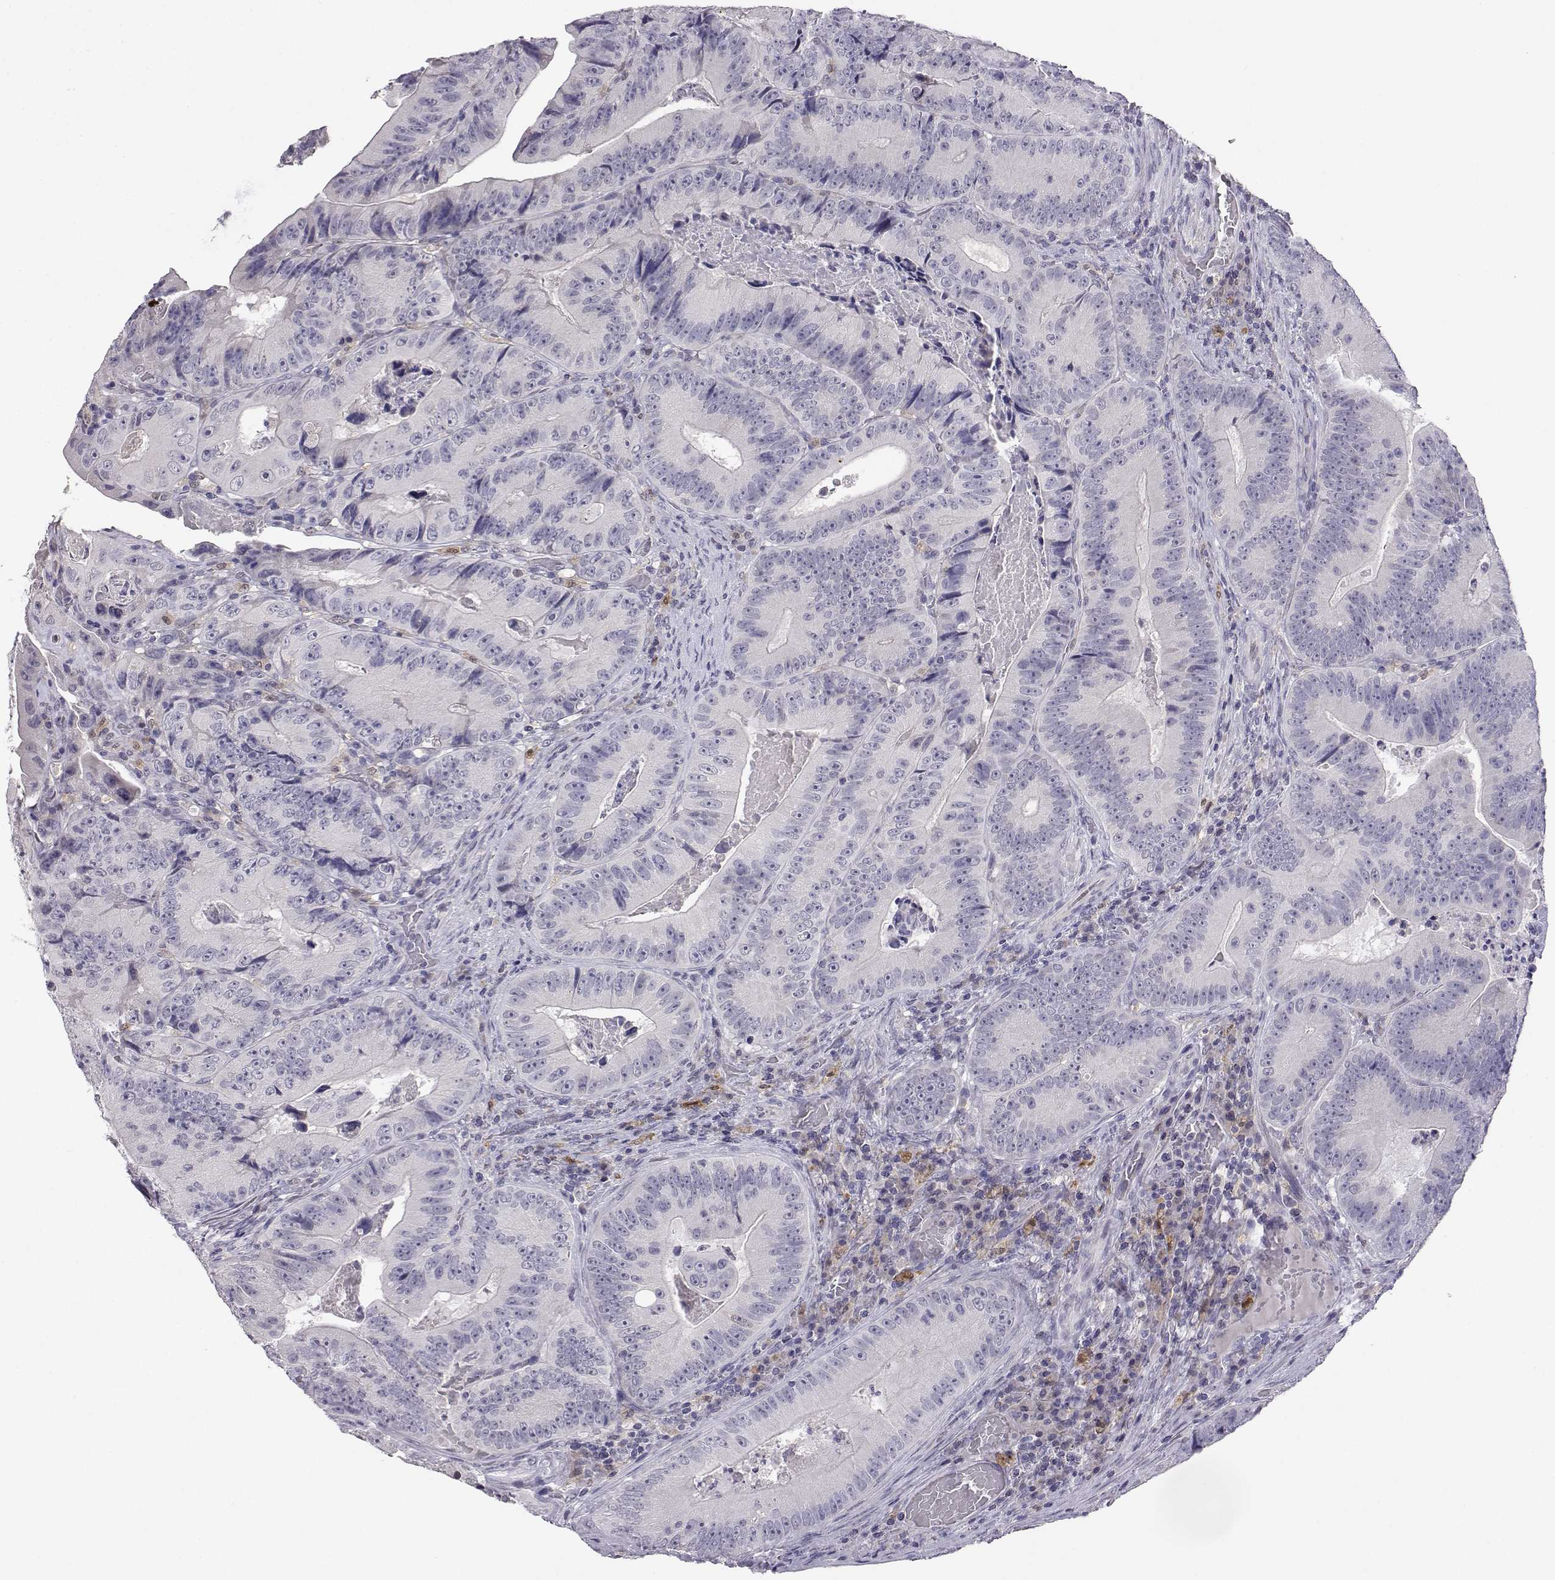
{"staining": {"intensity": "negative", "quantity": "none", "location": "none"}, "tissue": "colorectal cancer", "cell_type": "Tumor cells", "image_type": "cancer", "snomed": [{"axis": "morphology", "description": "Adenocarcinoma, NOS"}, {"axis": "topography", "description": "Colon"}], "caption": "The histopathology image shows no staining of tumor cells in adenocarcinoma (colorectal). (Brightfield microscopy of DAB (3,3'-diaminobenzidine) IHC at high magnification).", "gene": "AKR1B1", "patient": {"sex": "female", "age": 86}}